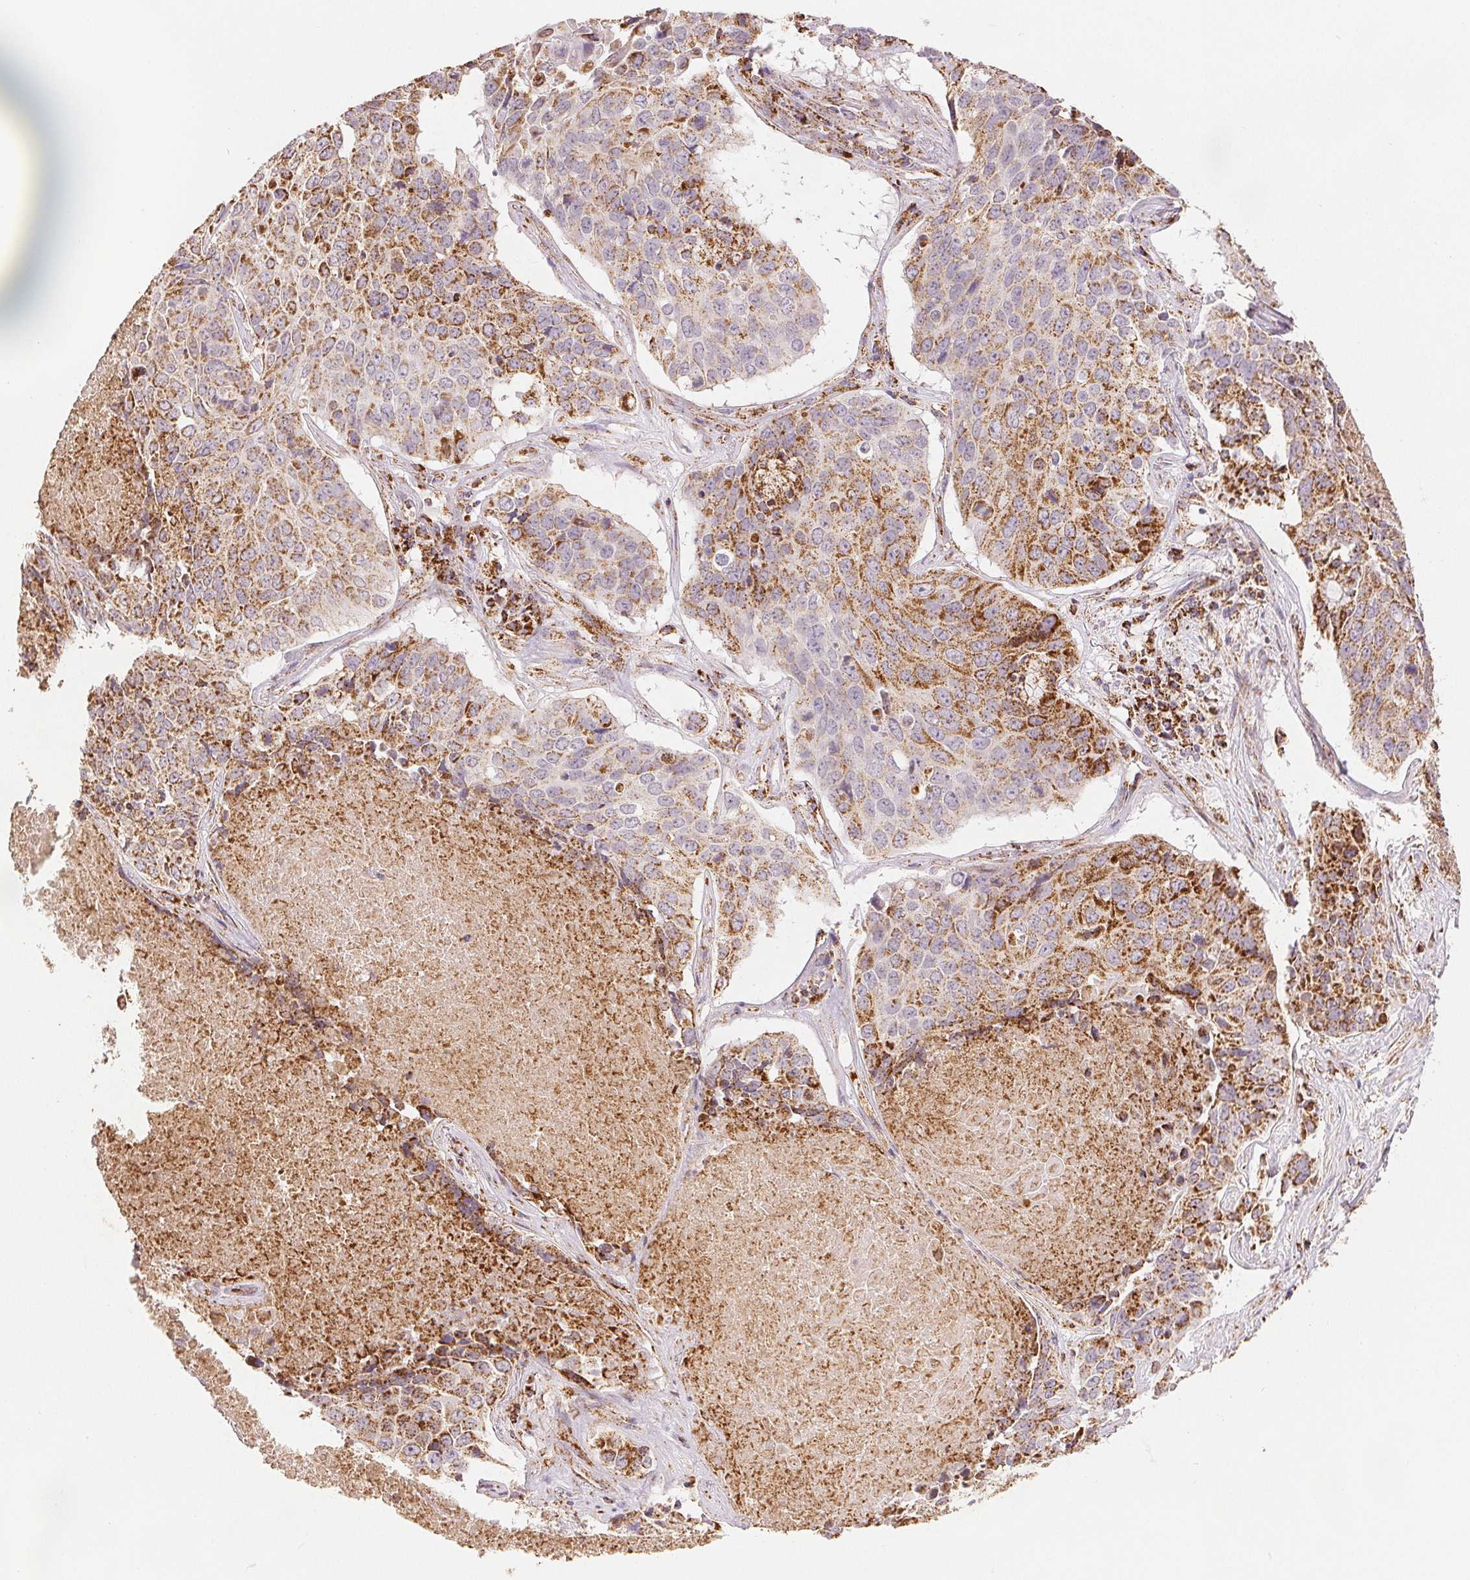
{"staining": {"intensity": "moderate", "quantity": "25%-75%", "location": "cytoplasmic/membranous"}, "tissue": "lung cancer", "cell_type": "Tumor cells", "image_type": "cancer", "snomed": [{"axis": "morphology", "description": "Normal tissue, NOS"}, {"axis": "morphology", "description": "Squamous cell carcinoma, NOS"}, {"axis": "topography", "description": "Bronchus"}, {"axis": "topography", "description": "Lung"}], "caption": "The micrograph exhibits immunohistochemical staining of lung cancer (squamous cell carcinoma). There is moderate cytoplasmic/membranous expression is present in approximately 25%-75% of tumor cells.", "gene": "SDHB", "patient": {"sex": "male", "age": 64}}